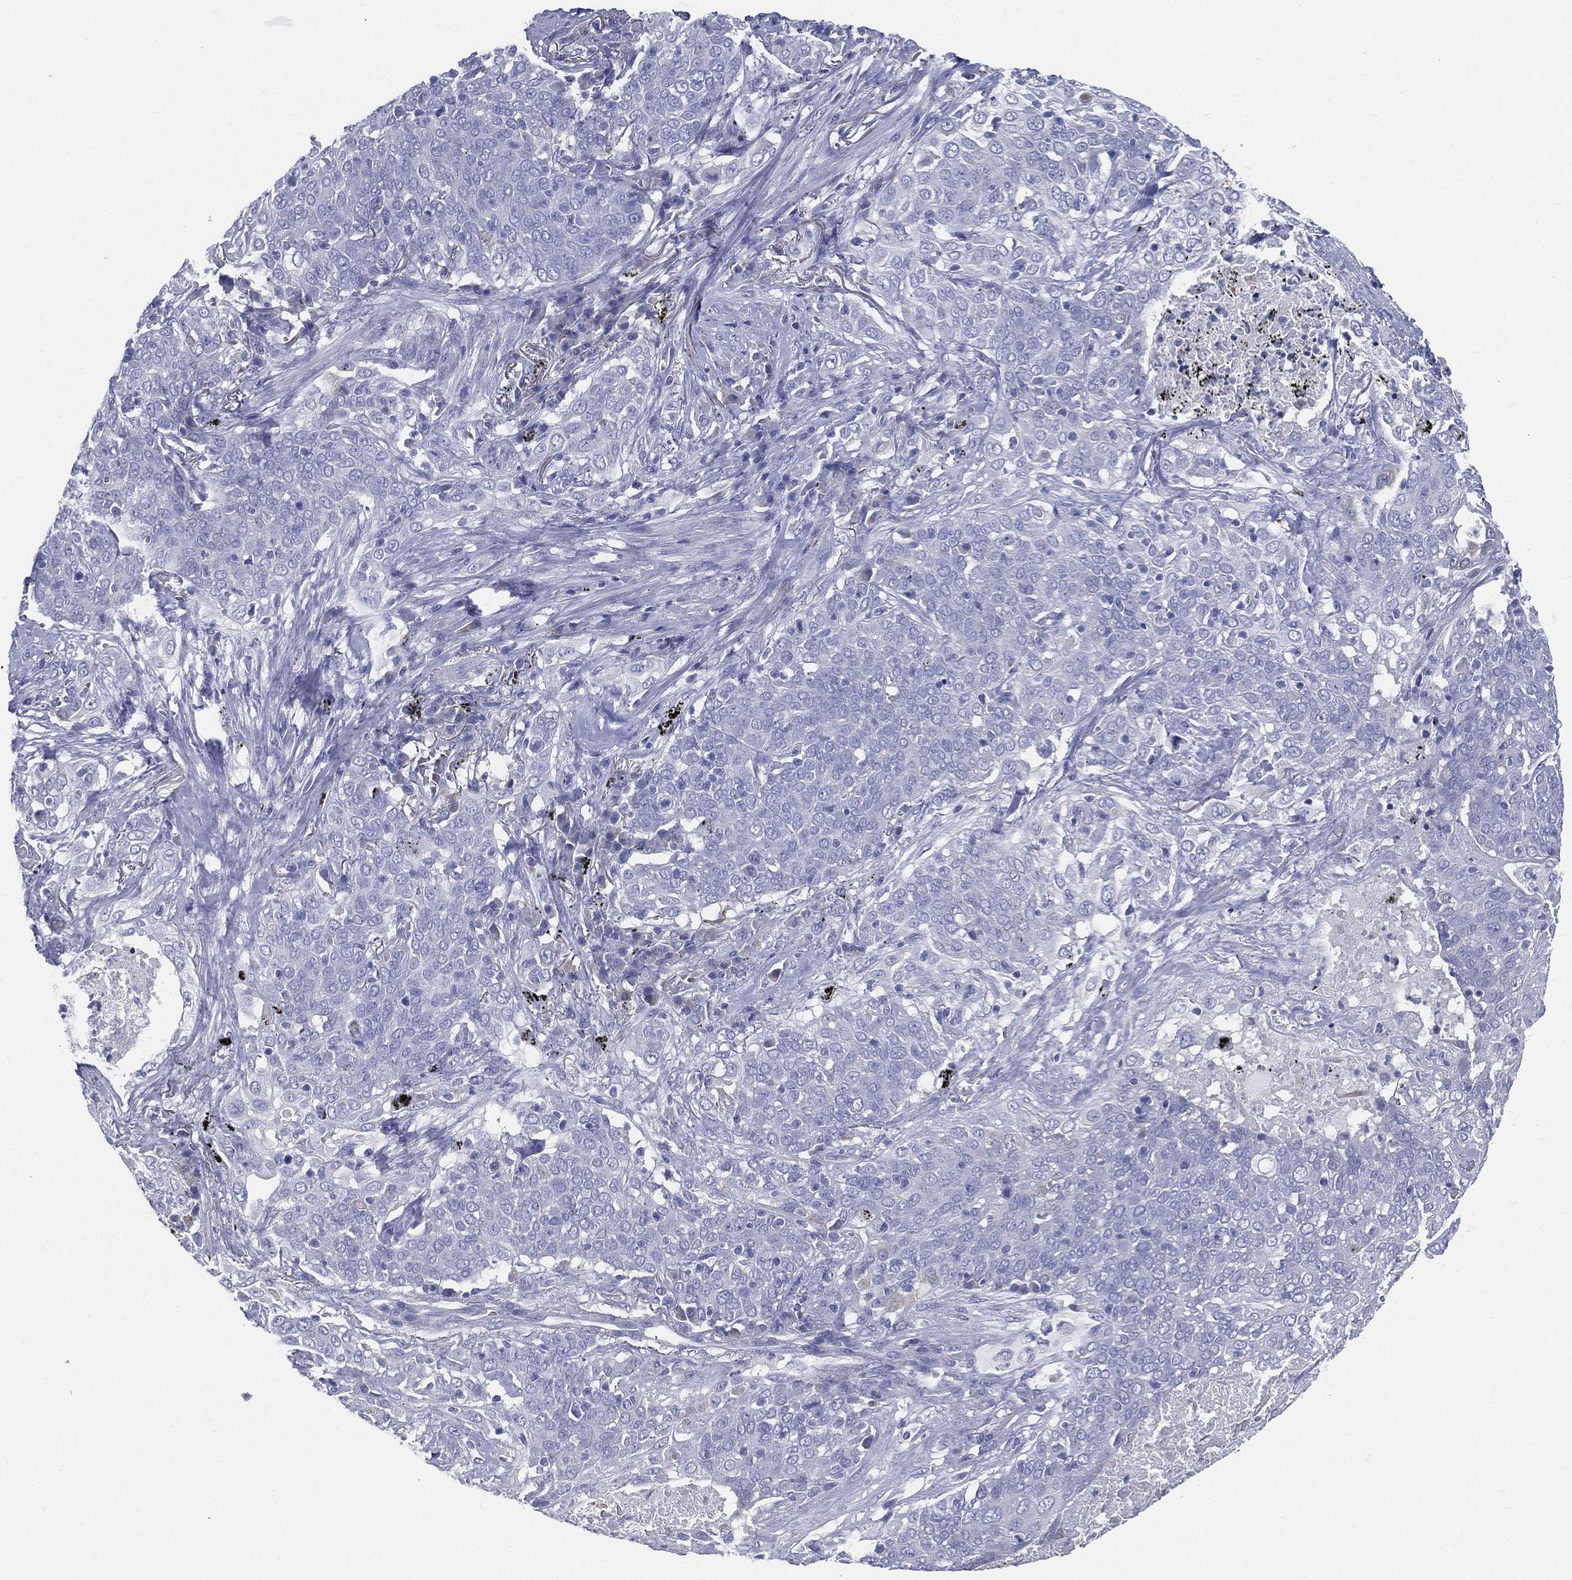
{"staining": {"intensity": "negative", "quantity": "none", "location": "none"}, "tissue": "lung cancer", "cell_type": "Tumor cells", "image_type": "cancer", "snomed": [{"axis": "morphology", "description": "Squamous cell carcinoma, NOS"}, {"axis": "topography", "description": "Lung"}], "caption": "Immunohistochemistry of human squamous cell carcinoma (lung) demonstrates no staining in tumor cells. (IHC, brightfield microscopy, high magnification).", "gene": "STS", "patient": {"sex": "male", "age": 82}}